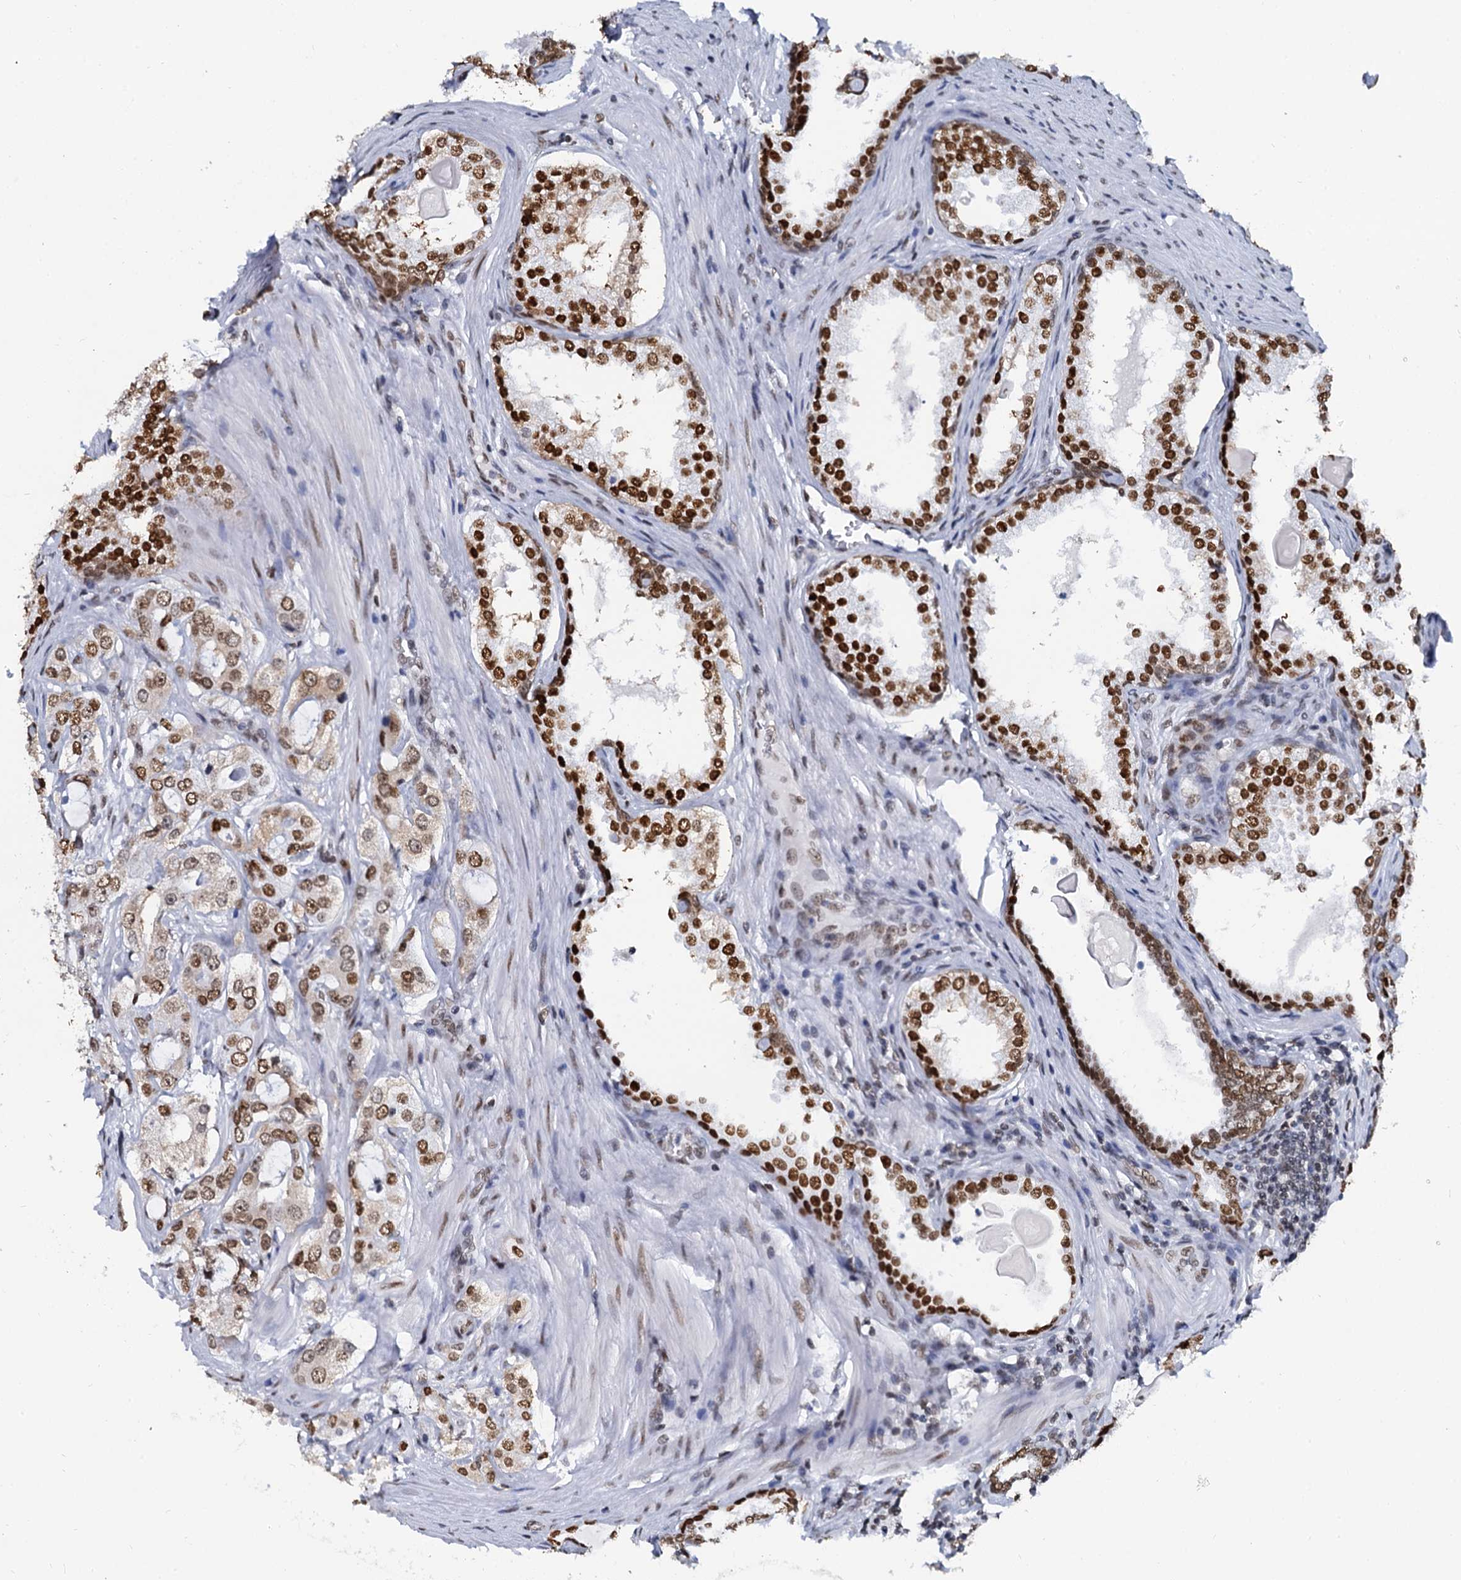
{"staining": {"intensity": "moderate", "quantity": ">75%", "location": "nuclear"}, "tissue": "prostate cancer", "cell_type": "Tumor cells", "image_type": "cancer", "snomed": [{"axis": "morphology", "description": "Adenocarcinoma, High grade"}, {"axis": "topography", "description": "Prostate"}], "caption": "DAB immunohistochemical staining of human prostate cancer demonstrates moderate nuclear protein expression in about >75% of tumor cells. (IHC, brightfield microscopy, high magnification).", "gene": "CMAS", "patient": {"sex": "male", "age": 63}}